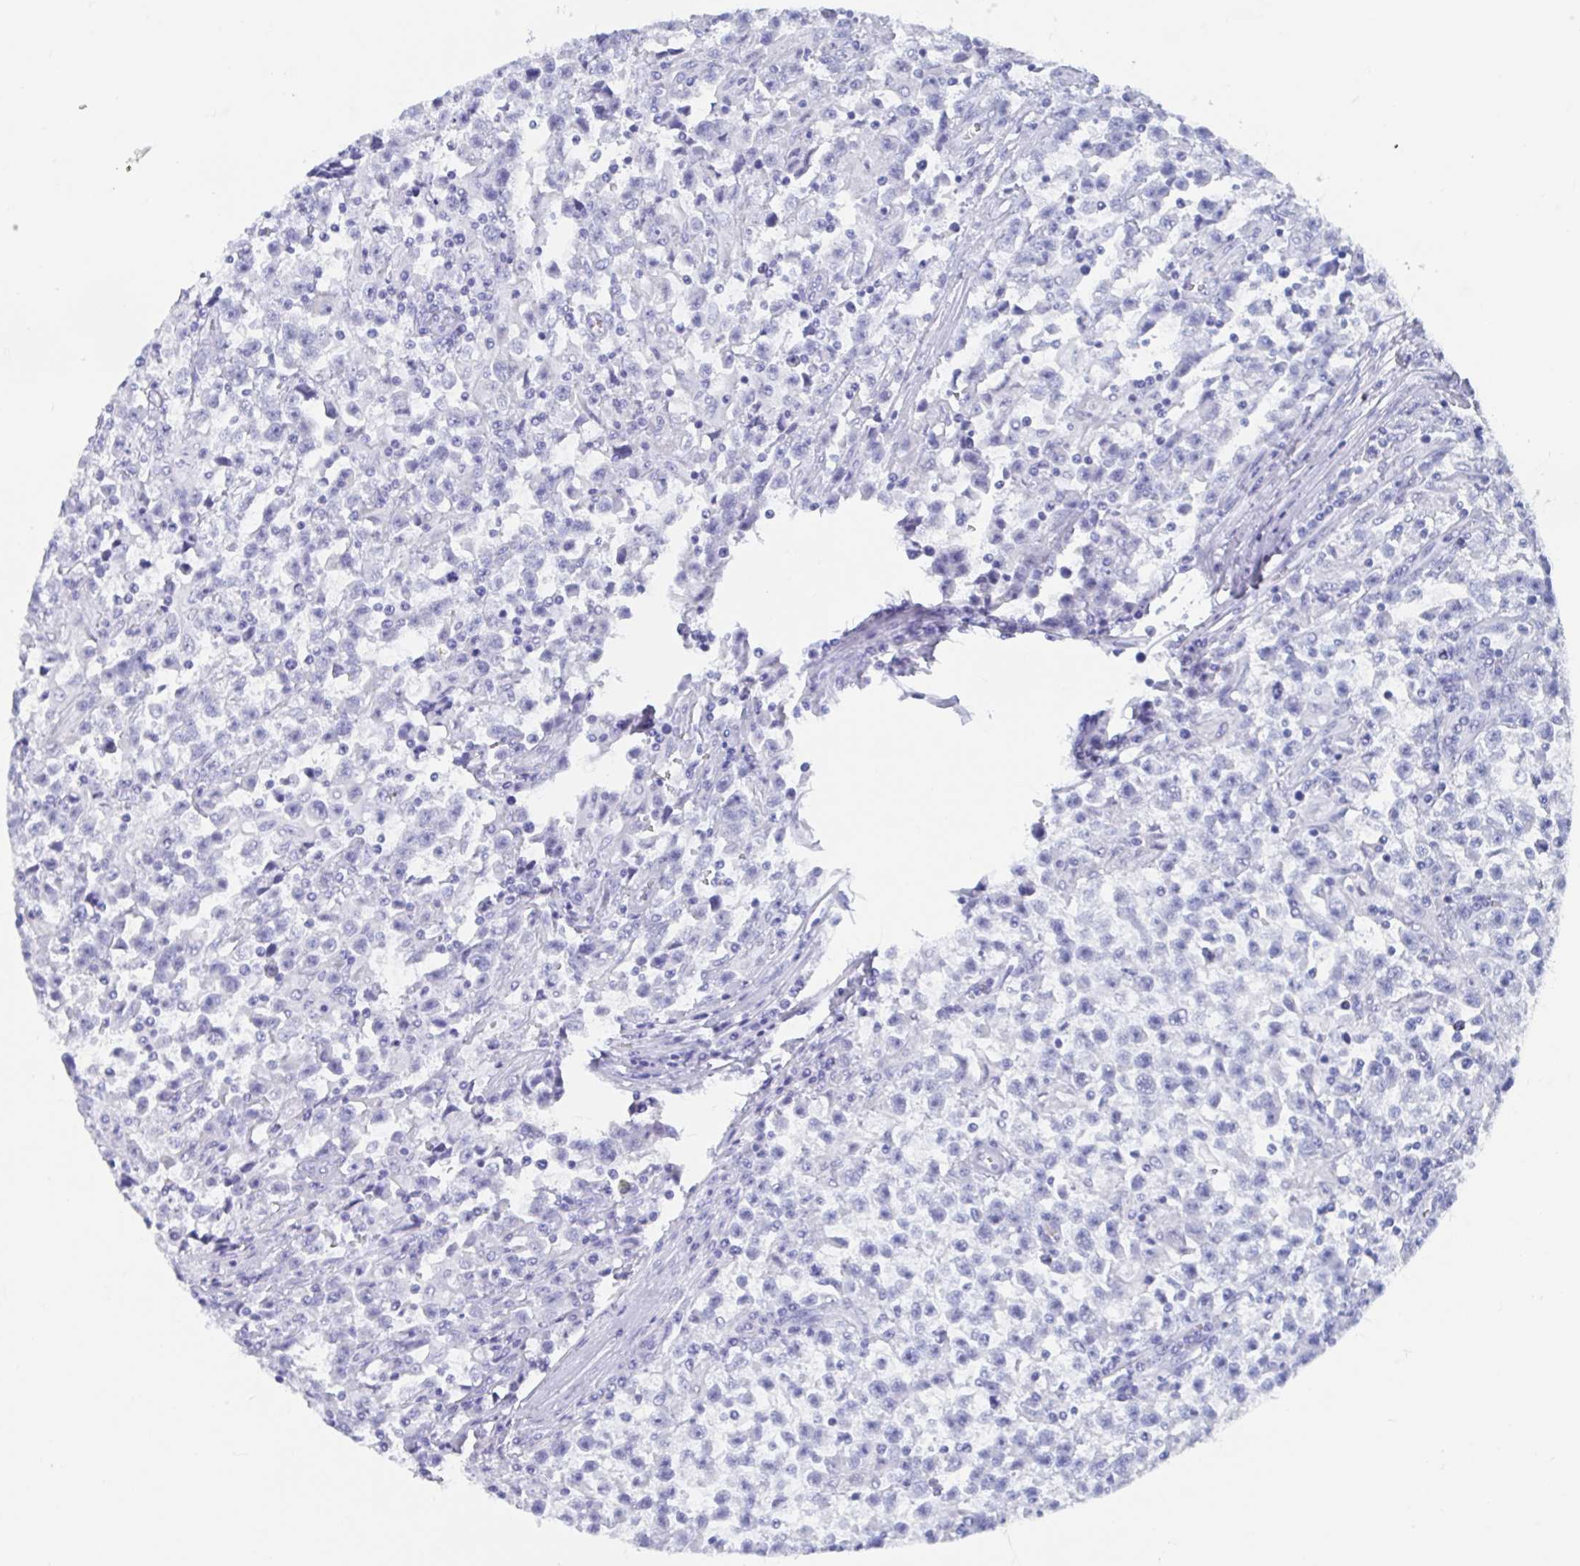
{"staining": {"intensity": "negative", "quantity": "none", "location": "none"}, "tissue": "testis cancer", "cell_type": "Tumor cells", "image_type": "cancer", "snomed": [{"axis": "morphology", "description": "Seminoma, NOS"}, {"axis": "topography", "description": "Testis"}], "caption": "DAB (3,3'-diaminobenzidine) immunohistochemical staining of testis cancer (seminoma) shows no significant staining in tumor cells.", "gene": "SHCBP1L", "patient": {"sex": "male", "age": 31}}